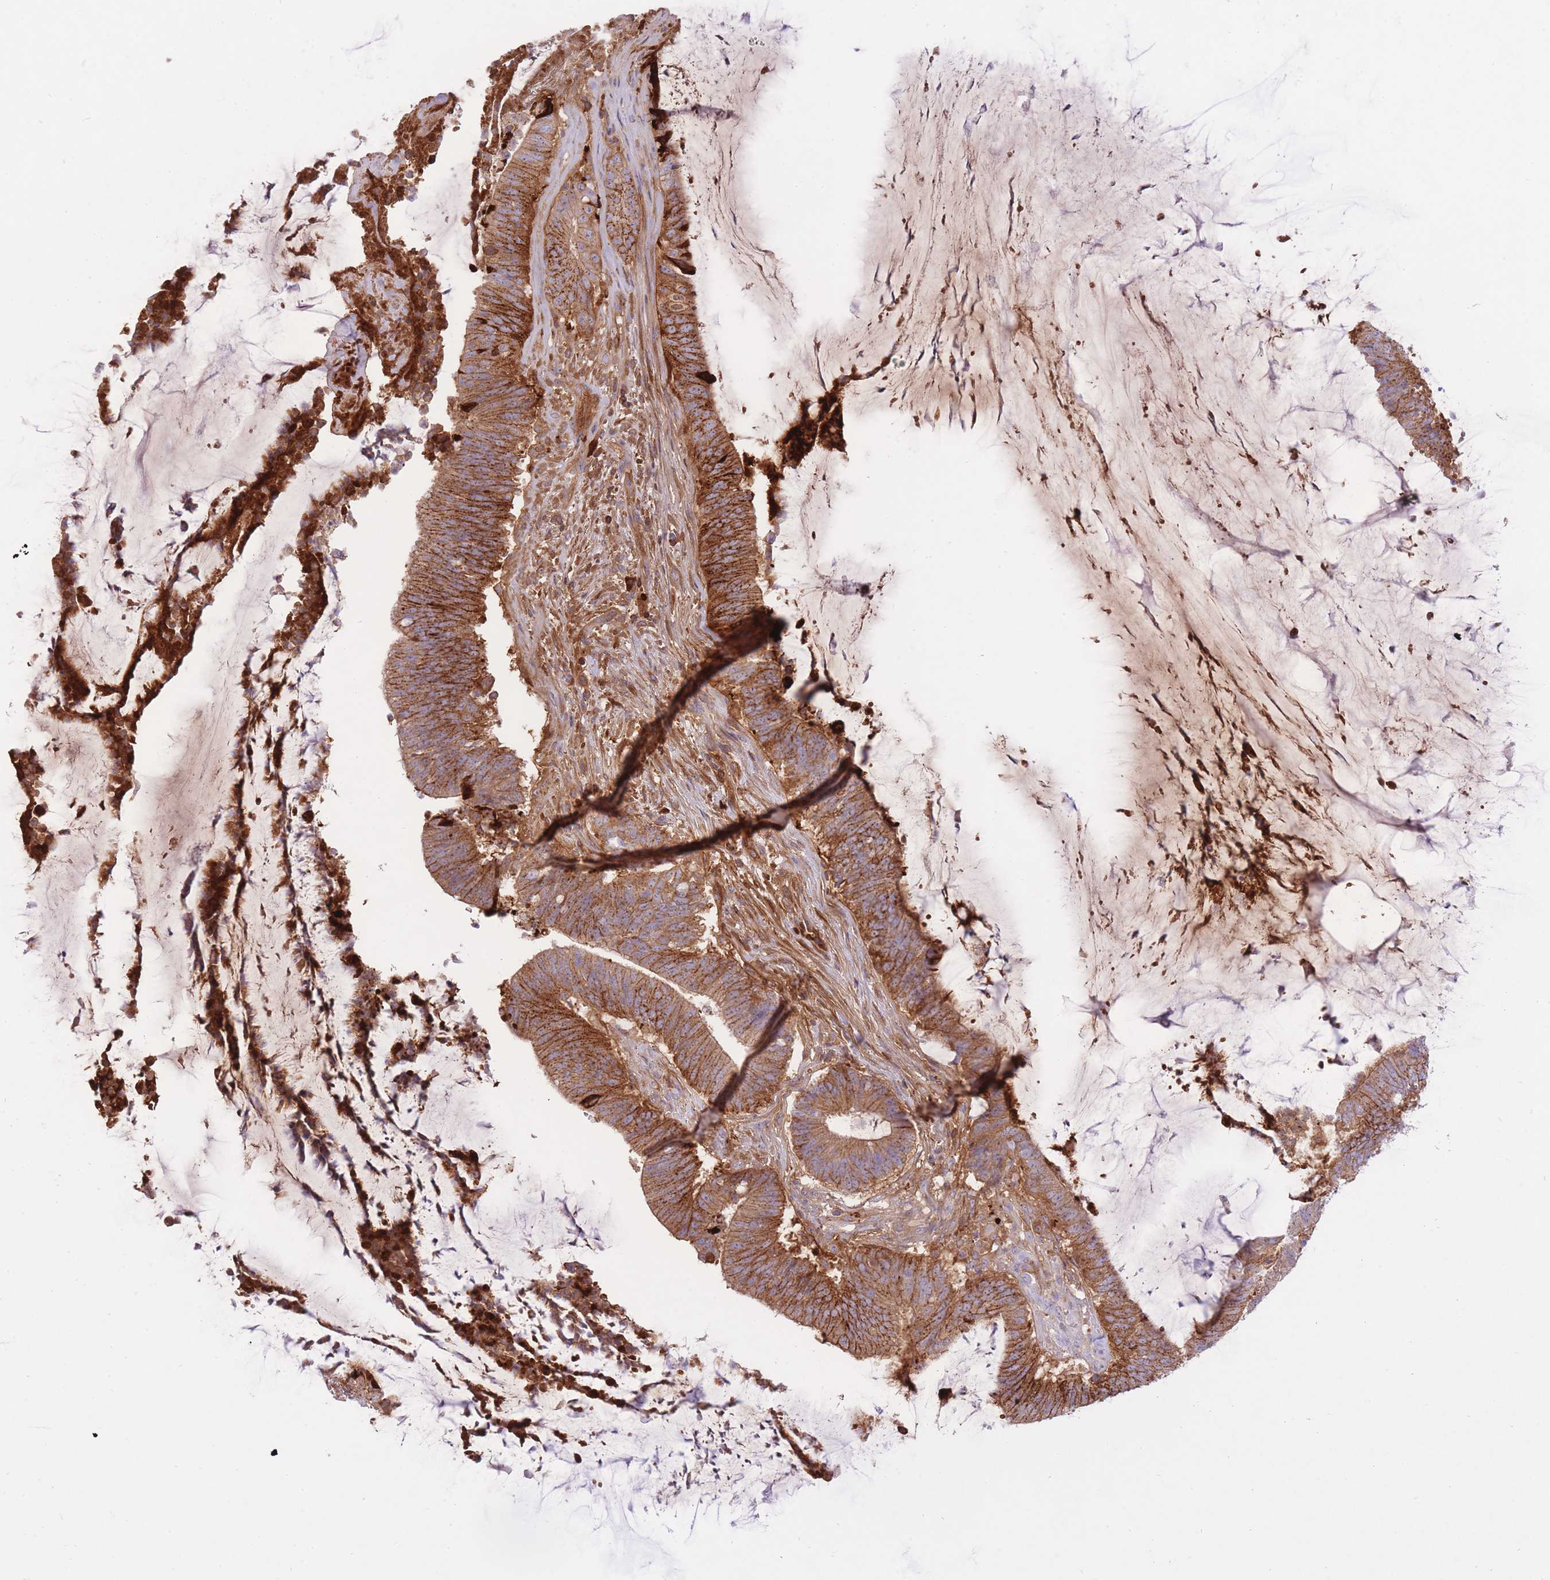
{"staining": {"intensity": "moderate", "quantity": ">75%", "location": "cytoplasmic/membranous"}, "tissue": "colorectal cancer", "cell_type": "Tumor cells", "image_type": "cancer", "snomed": [{"axis": "morphology", "description": "Adenocarcinoma, NOS"}, {"axis": "topography", "description": "Colon"}], "caption": "Protein expression analysis of colorectal cancer (adenocarcinoma) demonstrates moderate cytoplasmic/membranous staining in about >75% of tumor cells.", "gene": "HRG", "patient": {"sex": "female", "age": 43}}